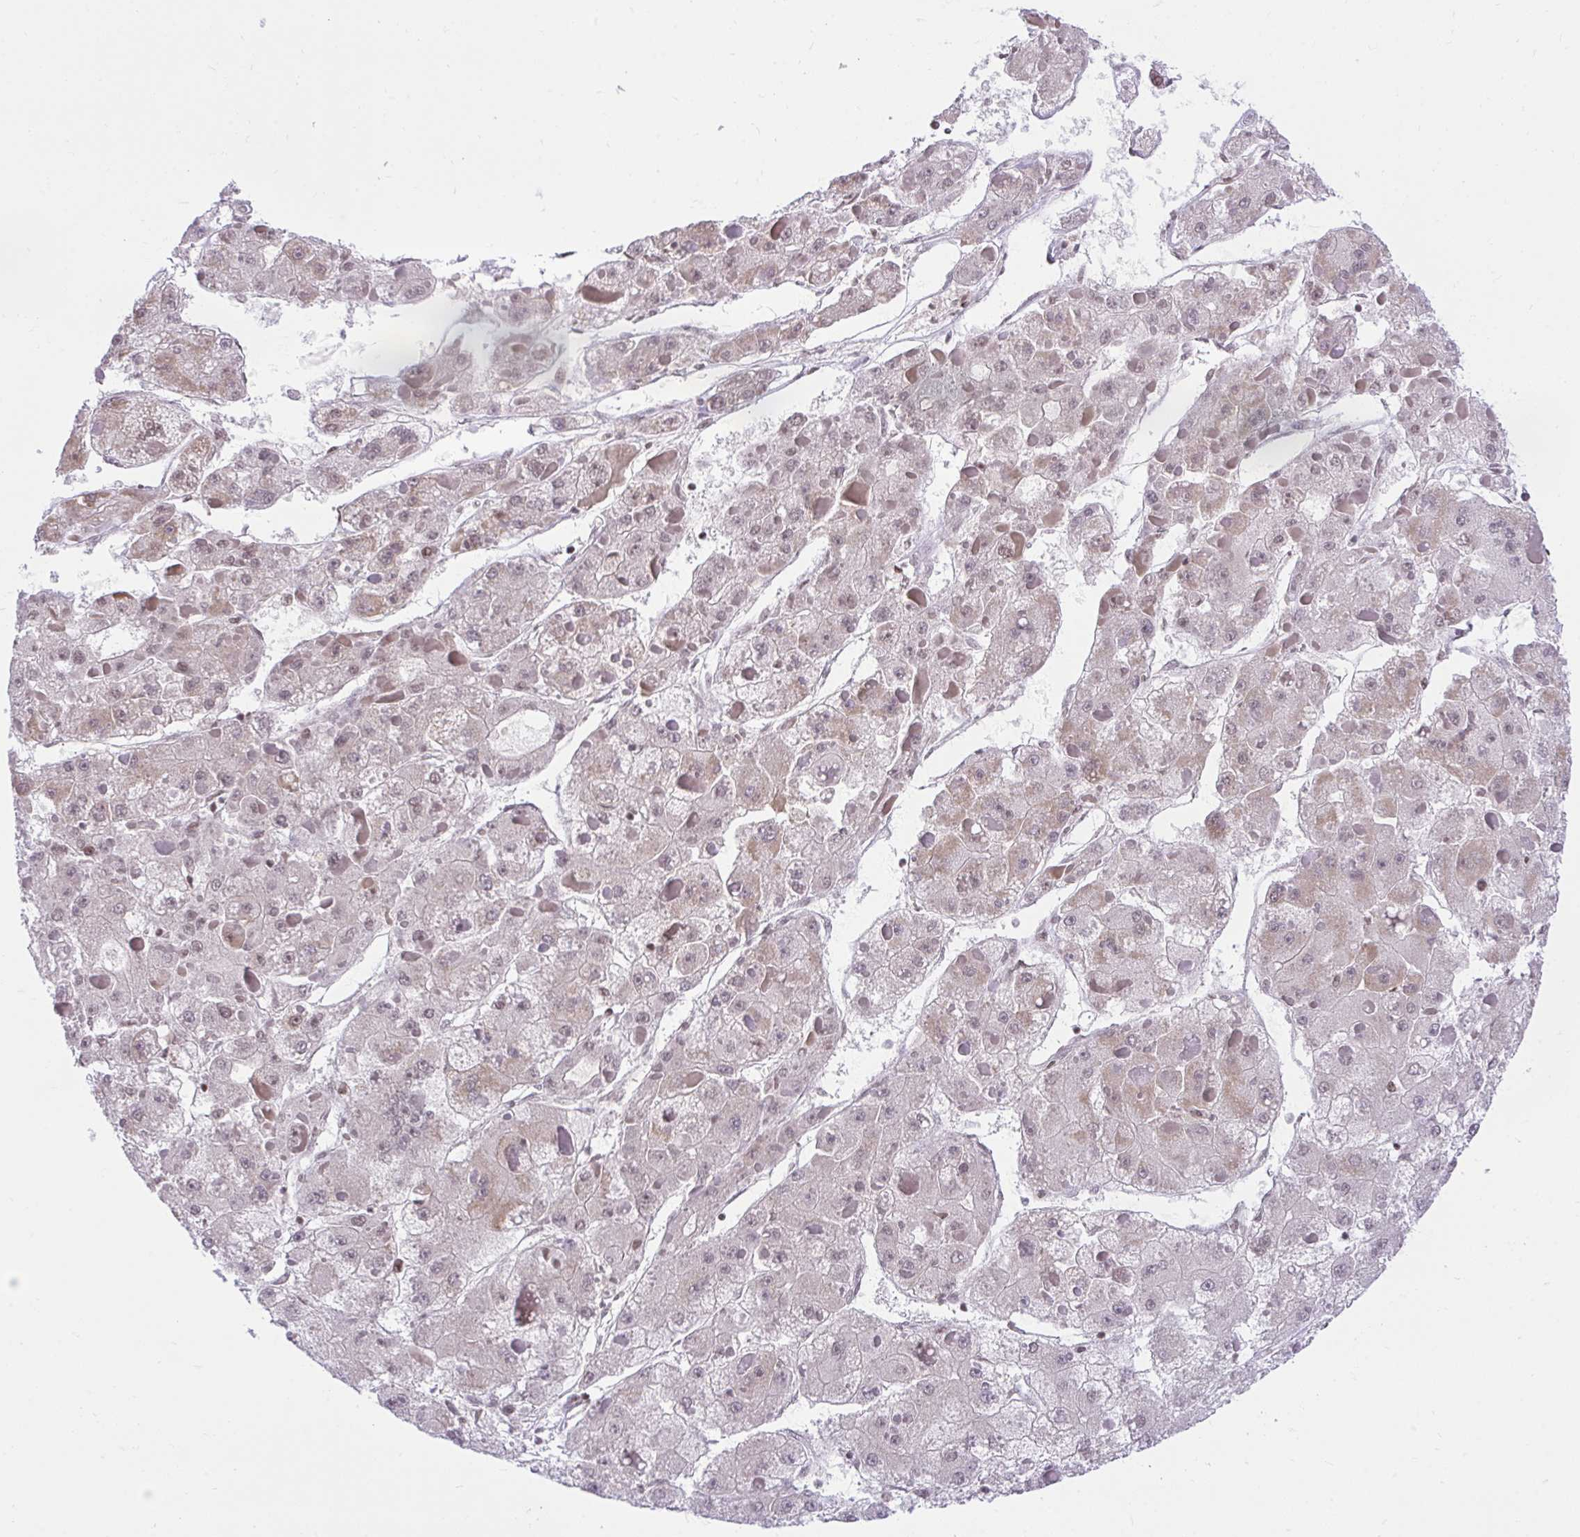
{"staining": {"intensity": "negative", "quantity": "none", "location": "none"}, "tissue": "liver cancer", "cell_type": "Tumor cells", "image_type": "cancer", "snomed": [{"axis": "morphology", "description": "Carcinoma, Hepatocellular, NOS"}, {"axis": "topography", "description": "Liver"}], "caption": "Tumor cells are negative for protein expression in human liver hepatocellular carcinoma. (DAB (3,3'-diaminobenzidine) IHC, high magnification).", "gene": "KCNN4", "patient": {"sex": "female", "age": 73}}